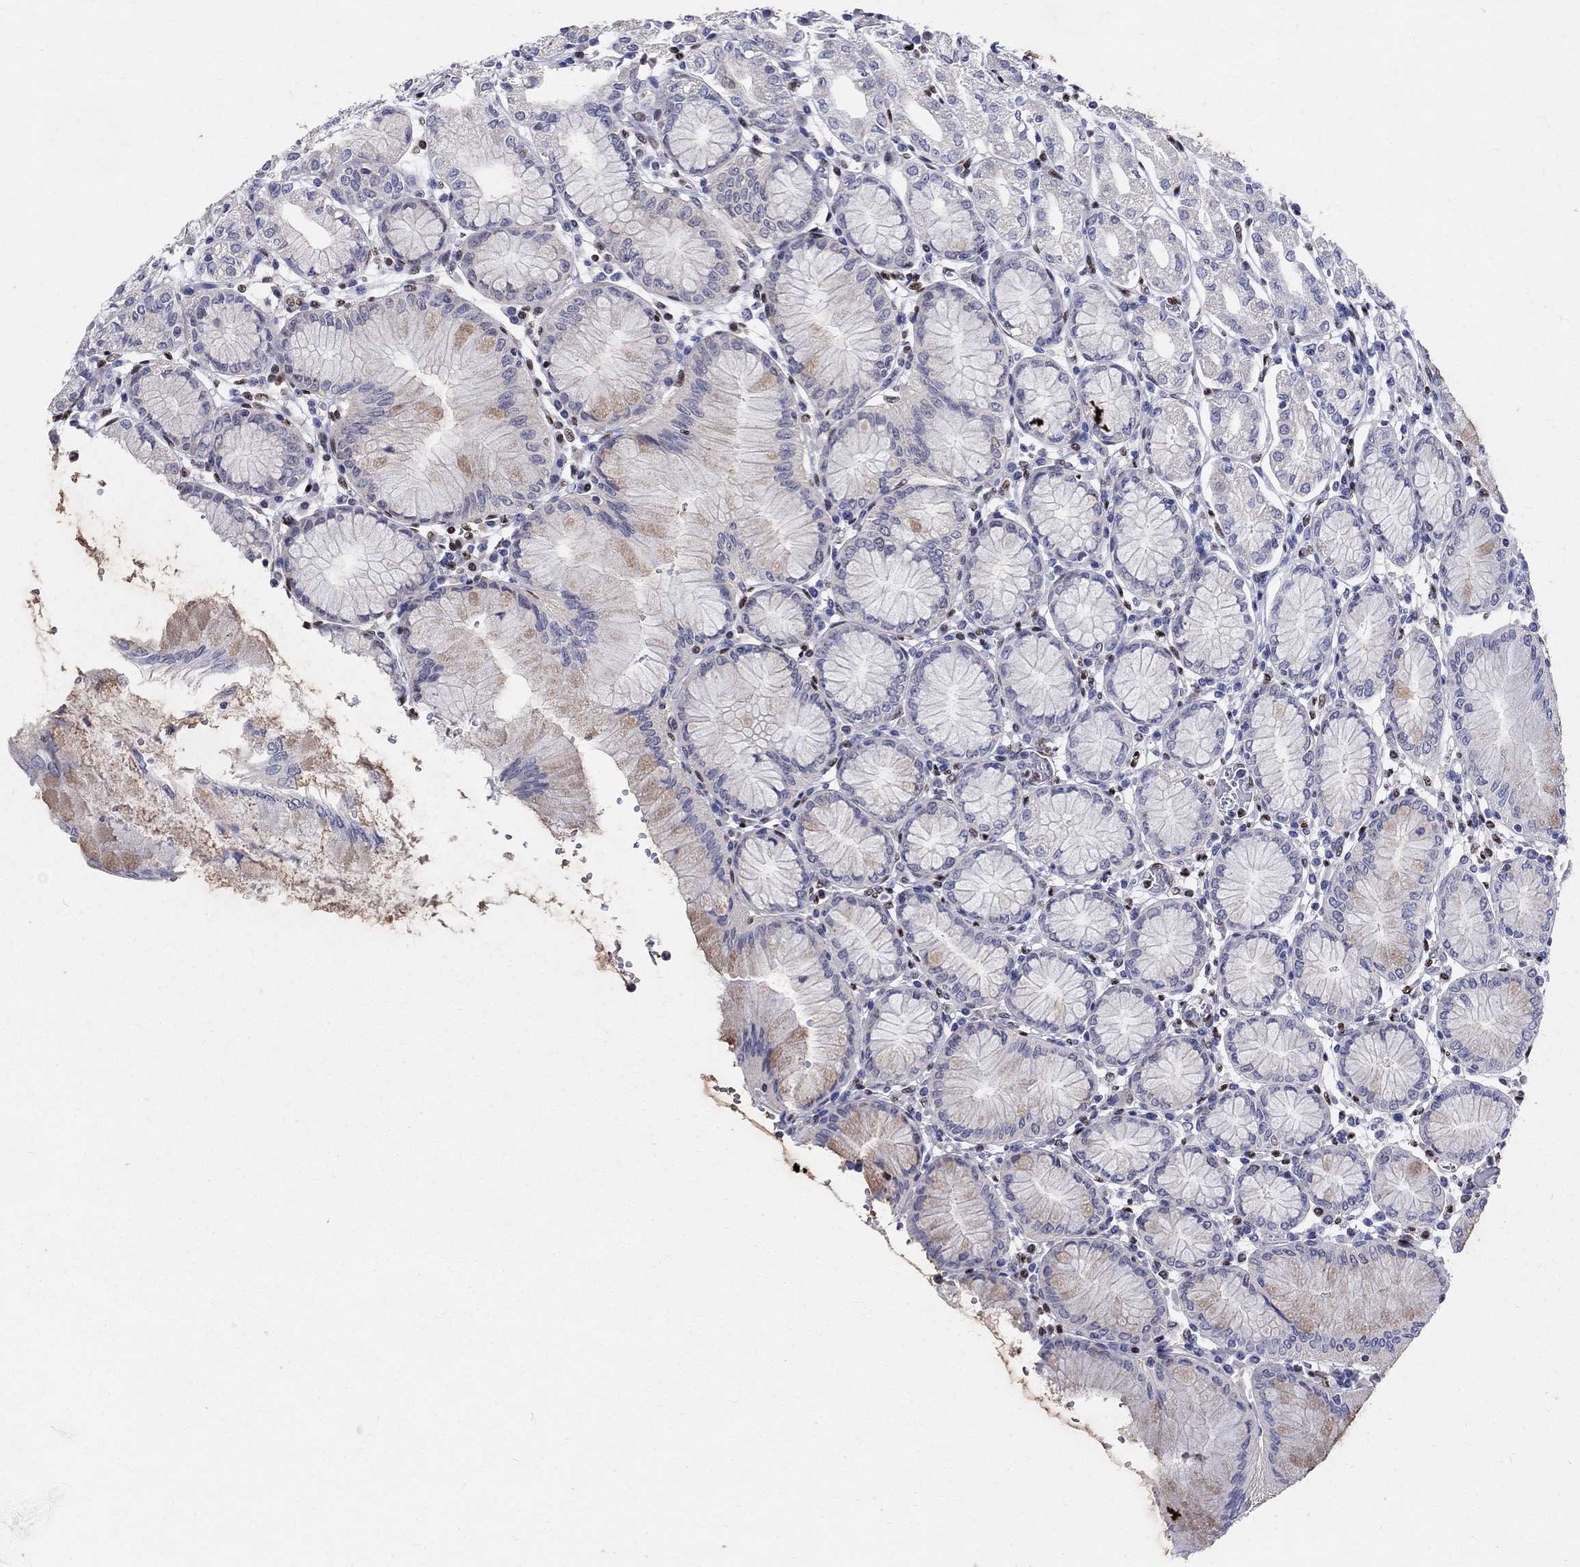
{"staining": {"intensity": "moderate", "quantity": "<25%", "location": "nuclear"}, "tissue": "stomach", "cell_type": "Glandular cells", "image_type": "normal", "snomed": [{"axis": "morphology", "description": "Normal tissue, NOS"}, {"axis": "topography", "description": "Skeletal muscle"}, {"axis": "topography", "description": "Stomach"}], "caption": "This image demonstrates immunohistochemistry (IHC) staining of normal human stomach, with low moderate nuclear expression in approximately <25% of glandular cells.", "gene": "FBXO16", "patient": {"sex": "female", "age": 57}}